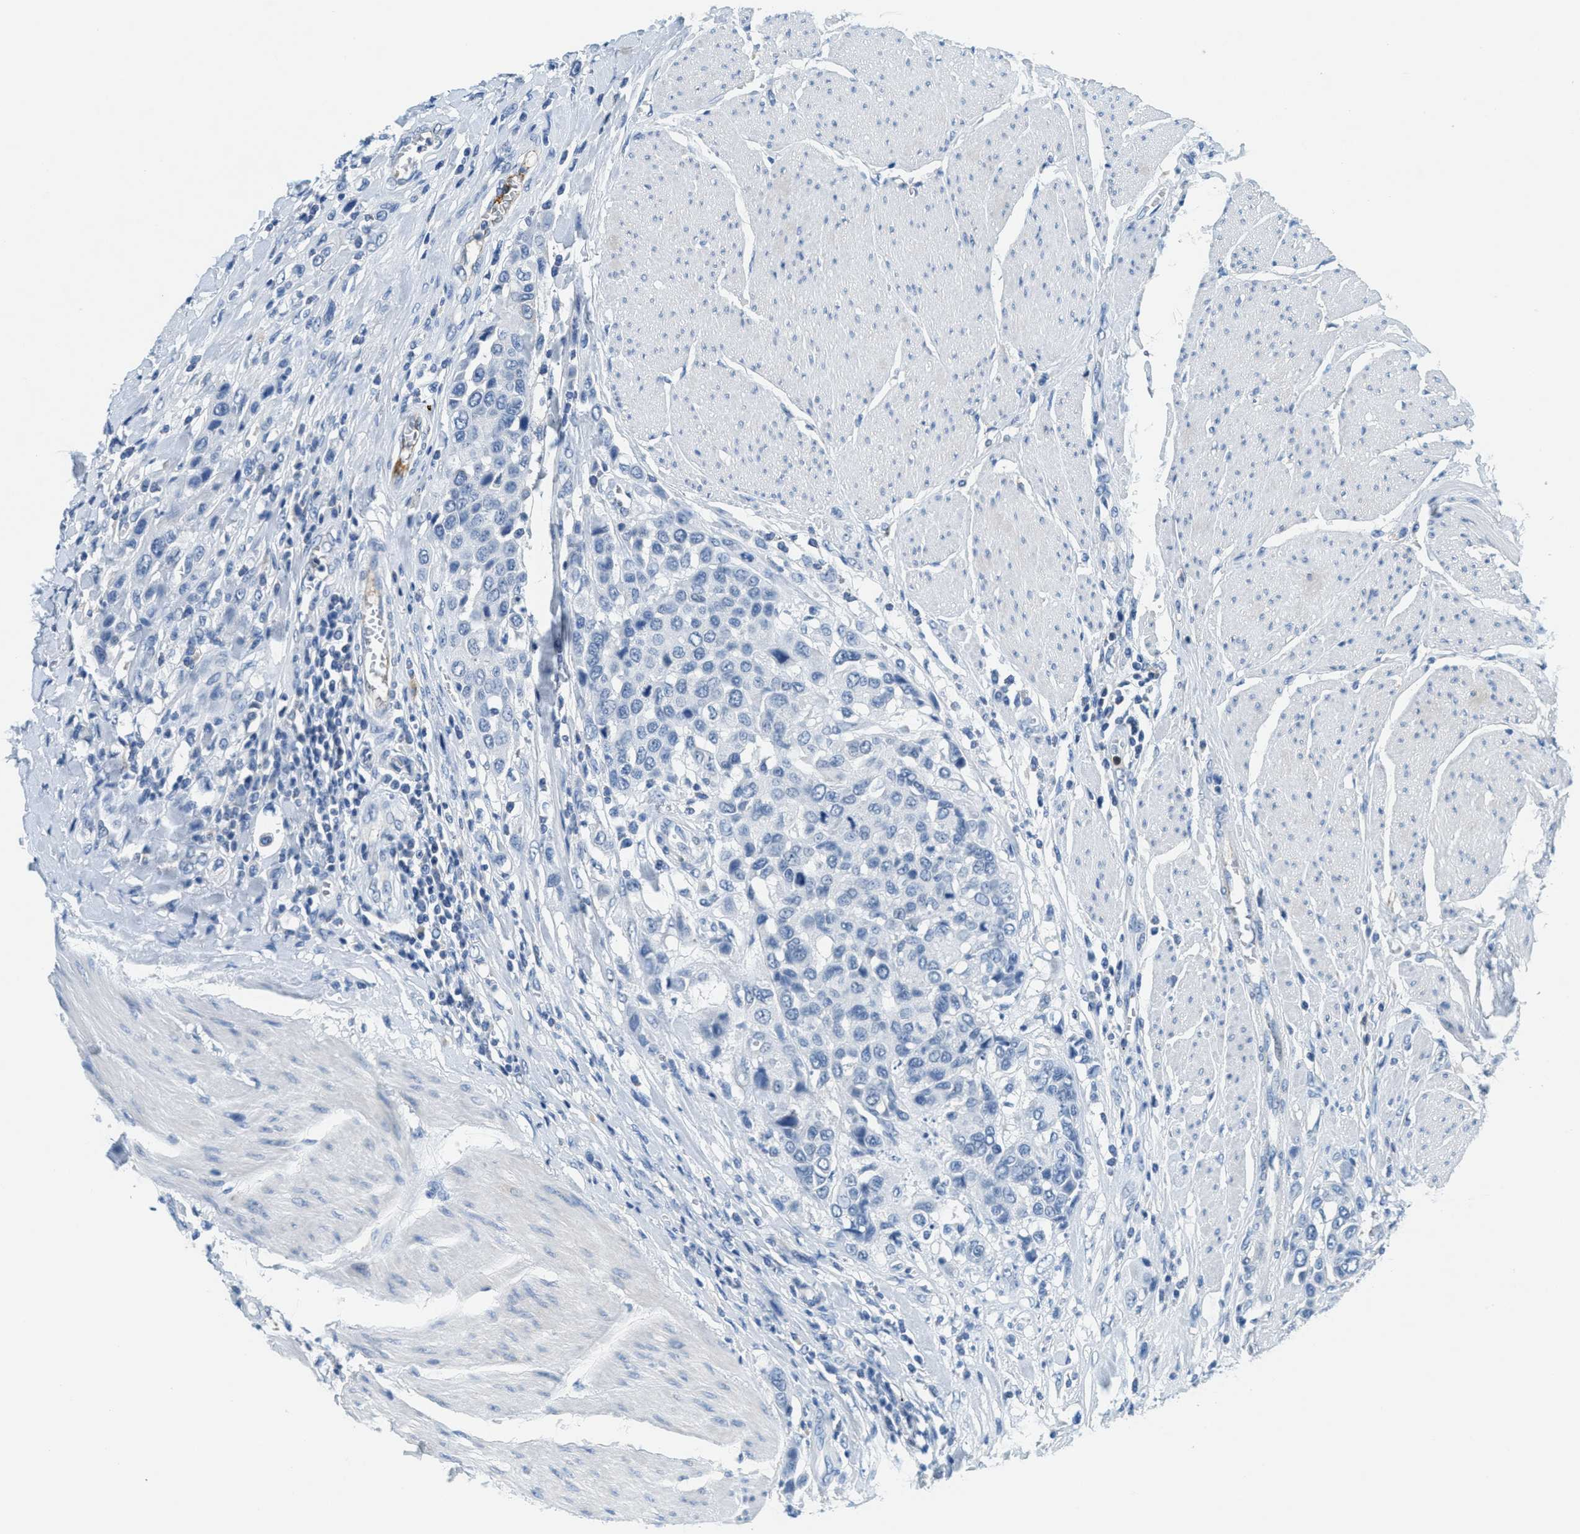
{"staining": {"intensity": "negative", "quantity": "none", "location": "none"}, "tissue": "urothelial cancer", "cell_type": "Tumor cells", "image_type": "cancer", "snomed": [{"axis": "morphology", "description": "Urothelial carcinoma, High grade"}, {"axis": "topography", "description": "Urinary bladder"}], "caption": "Tumor cells are negative for brown protein staining in urothelial carcinoma (high-grade).", "gene": "A2M", "patient": {"sex": "male", "age": 50}}